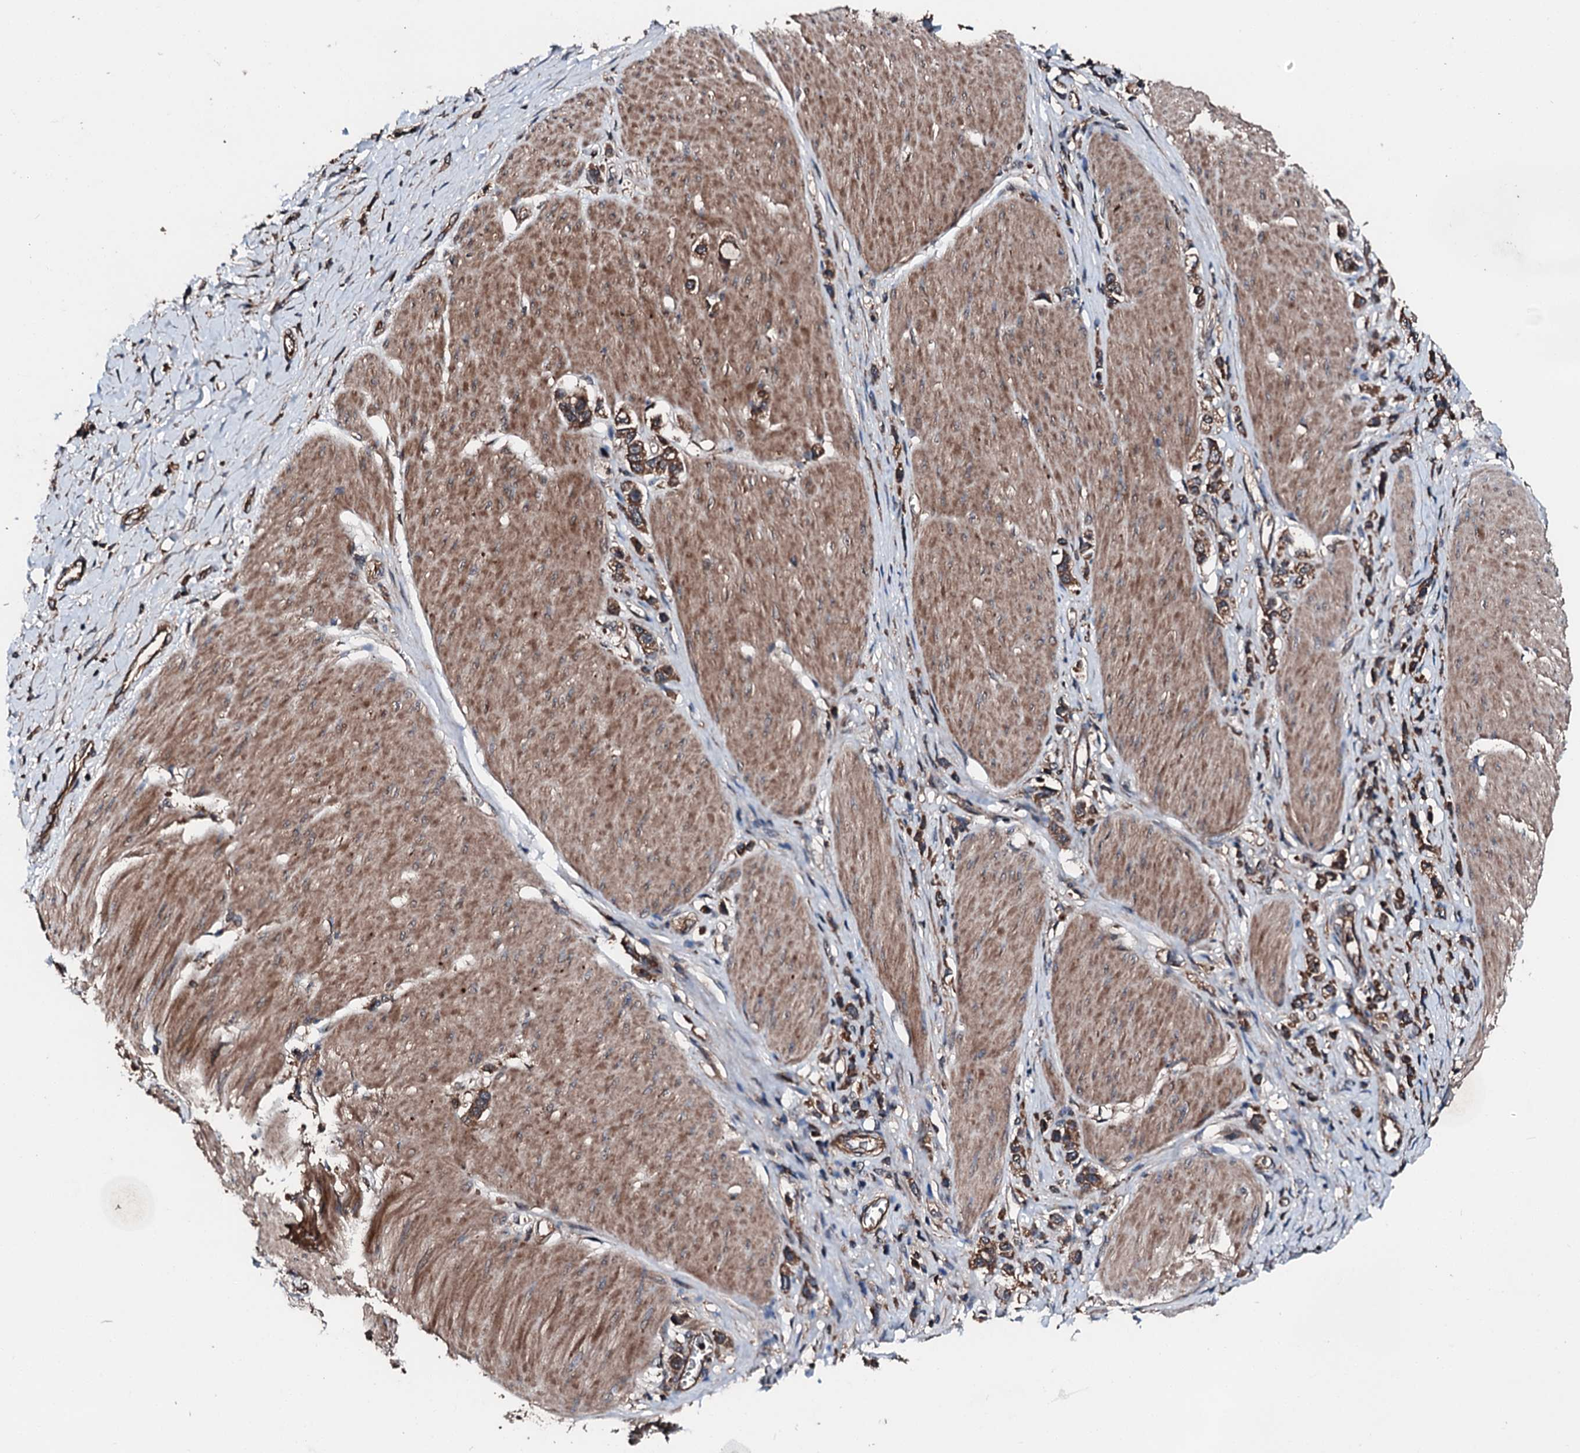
{"staining": {"intensity": "strong", "quantity": ">75%", "location": "cytoplasmic/membranous"}, "tissue": "stomach cancer", "cell_type": "Tumor cells", "image_type": "cancer", "snomed": [{"axis": "morphology", "description": "Normal tissue, NOS"}, {"axis": "morphology", "description": "Adenocarcinoma, NOS"}, {"axis": "topography", "description": "Stomach, upper"}, {"axis": "topography", "description": "Stomach"}], "caption": "Human stomach cancer (adenocarcinoma) stained with a brown dye reveals strong cytoplasmic/membranous positive expression in about >75% of tumor cells.", "gene": "FGD4", "patient": {"sex": "female", "age": 65}}